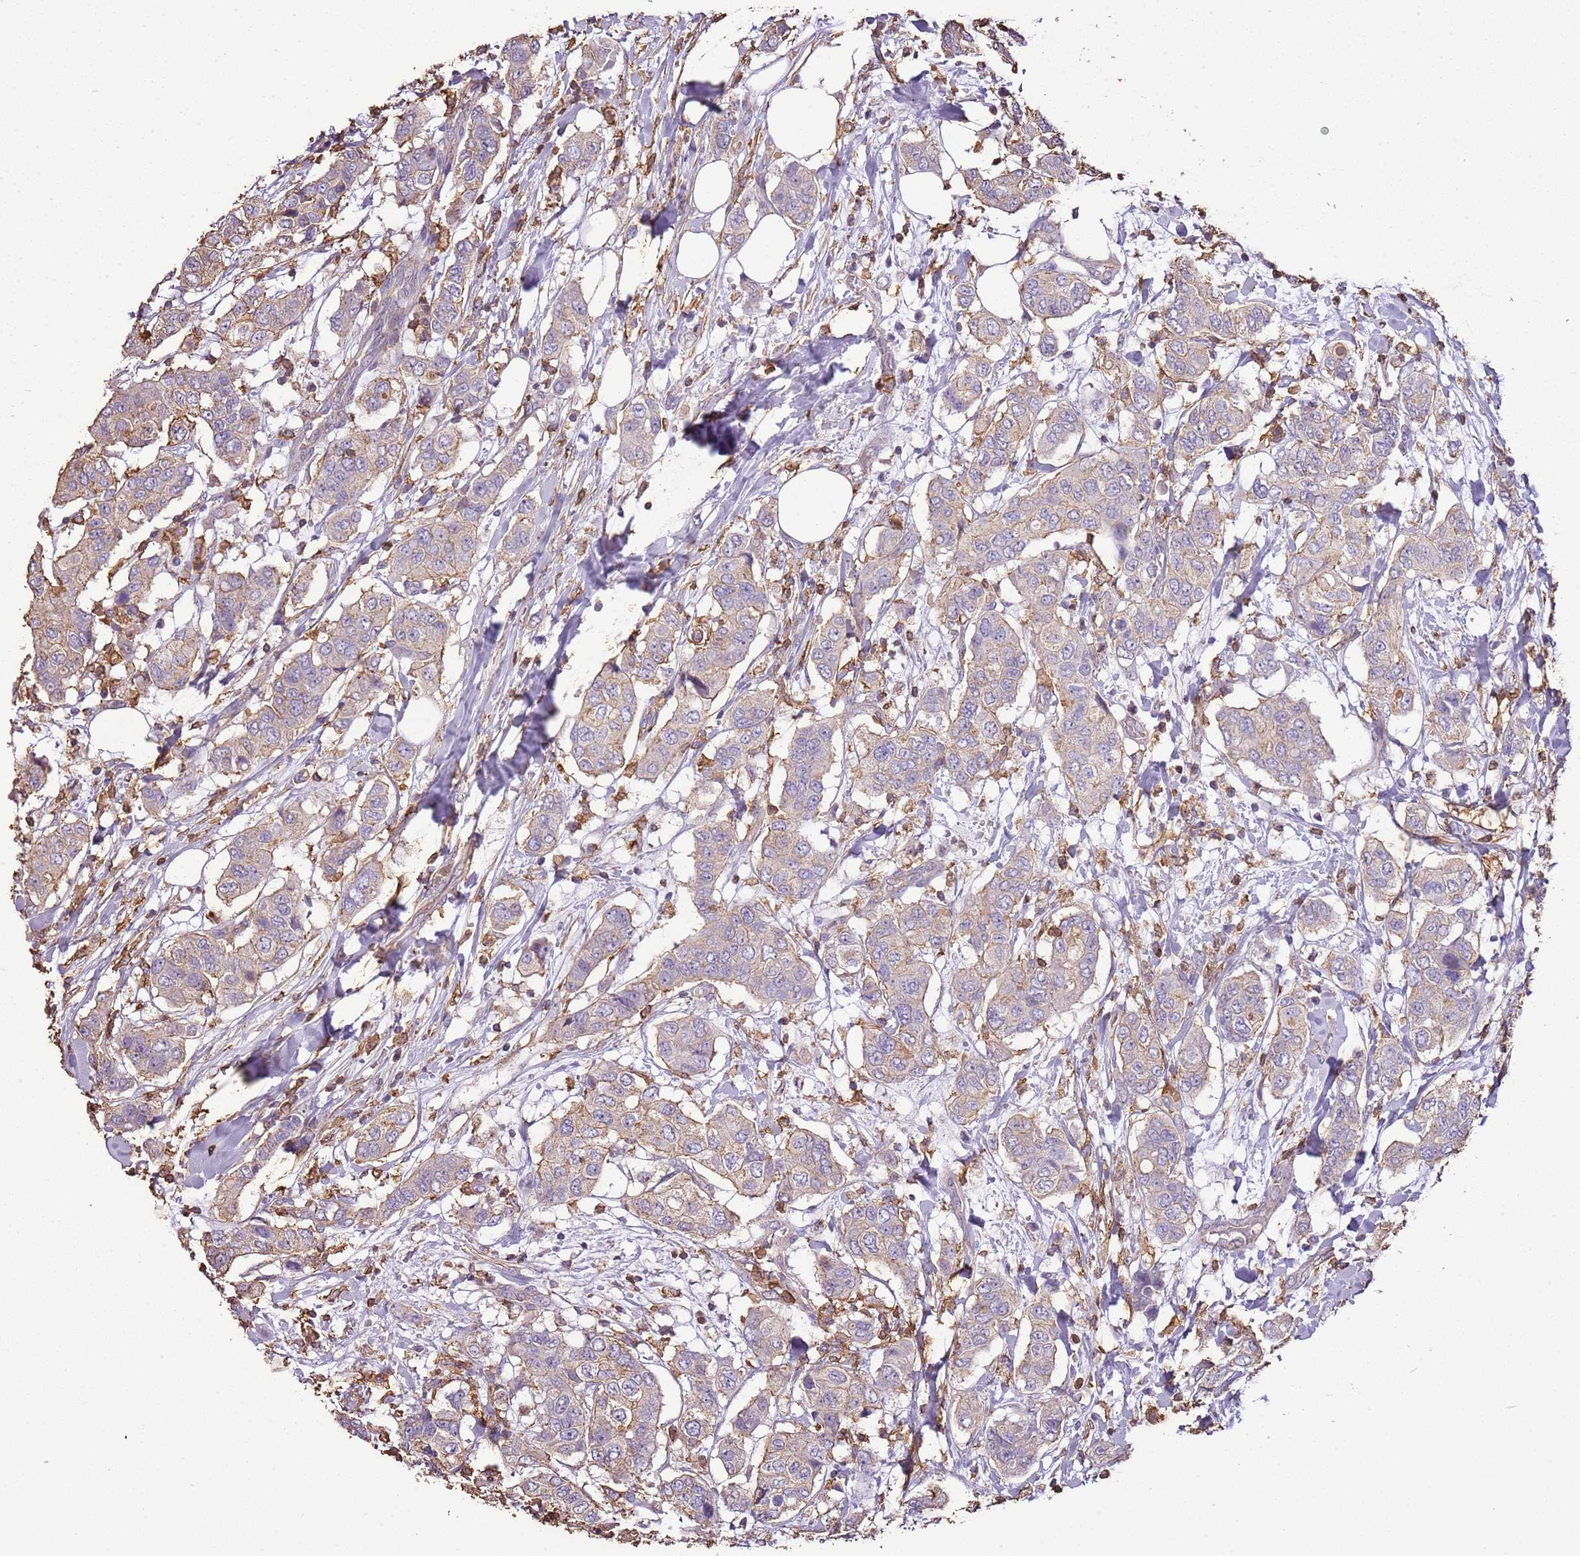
{"staining": {"intensity": "weak", "quantity": "<25%", "location": "cytoplasmic/membranous"}, "tissue": "breast cancer", "cell_type": "Tumor cells", "image_type": "cancer", "snomed": [{"axis": "morphology", "description": "Lobular carcinoma"}, {"axis": "topography", "description": "Breast"}], "caption": "Micrograph shows no protein positivity in tumor cells of breast lobular carcinoma tissue. Nuclei are stained in blue.", "gene": "ARL10", "patient": {"sex": "female", "age": 51}}